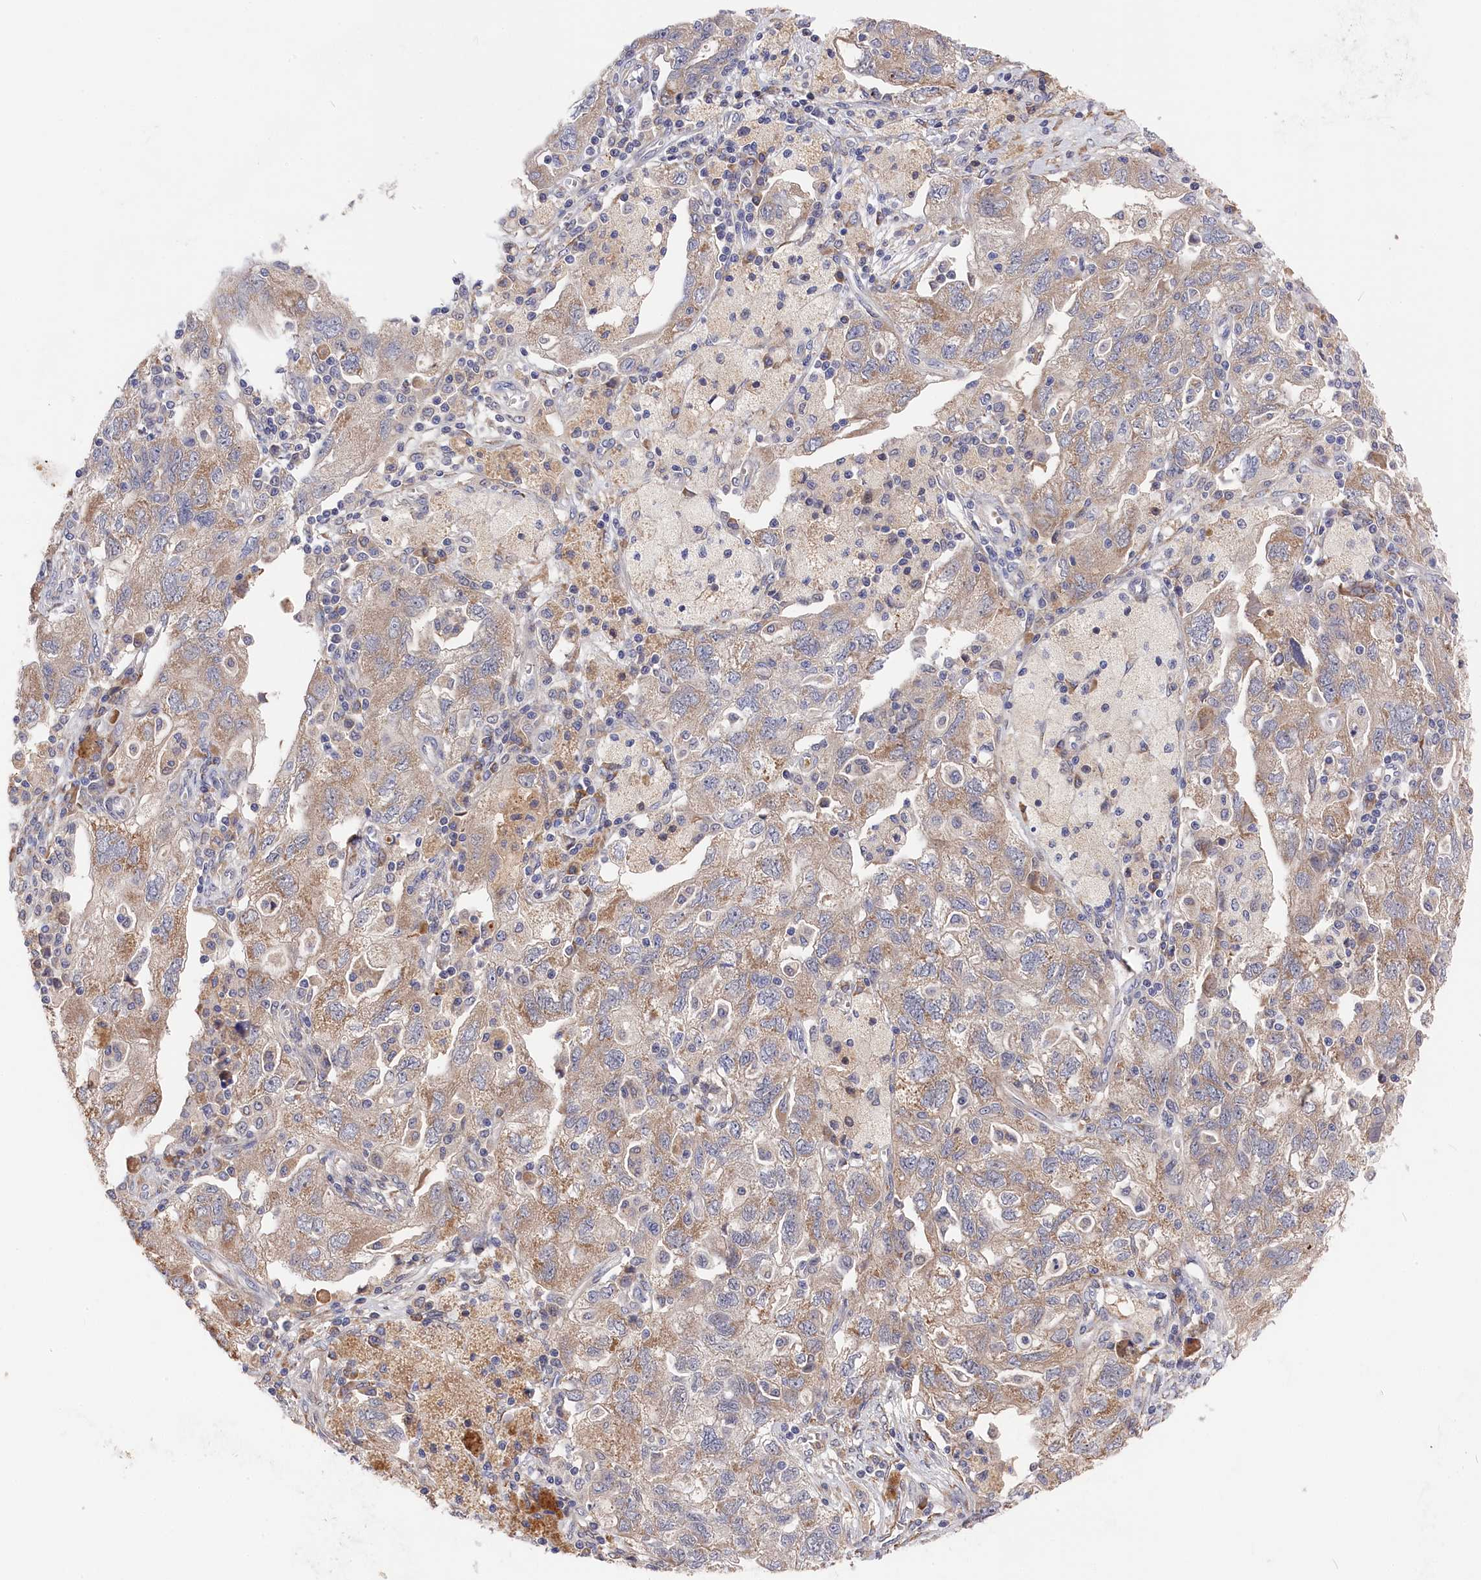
{"staining": {"intensity": "weak", "quantity": "25%-75%", "location": "cytoplasmic/membranous"}, "tissue": "ovarian cancer", "cell_type": "Tumor cells", "image_type": "cancer", "snomed": [{"axis": "morphology", "description": "Carcinoma, NOS"}, {"axis": "morphology", "description": "Cystadenocarcinoma, serous, NOS"}, {"axis": "topography", "description": "Ovary"}], "caption": "There is low levels of weak cytoplasmic/membranous expression in tumor cells of ovarian cancer, as demonstrated by immunohistochemical staining (brown color).", "gene": "CYB5D2", "patient": {"sex": "female", "age": 69}}